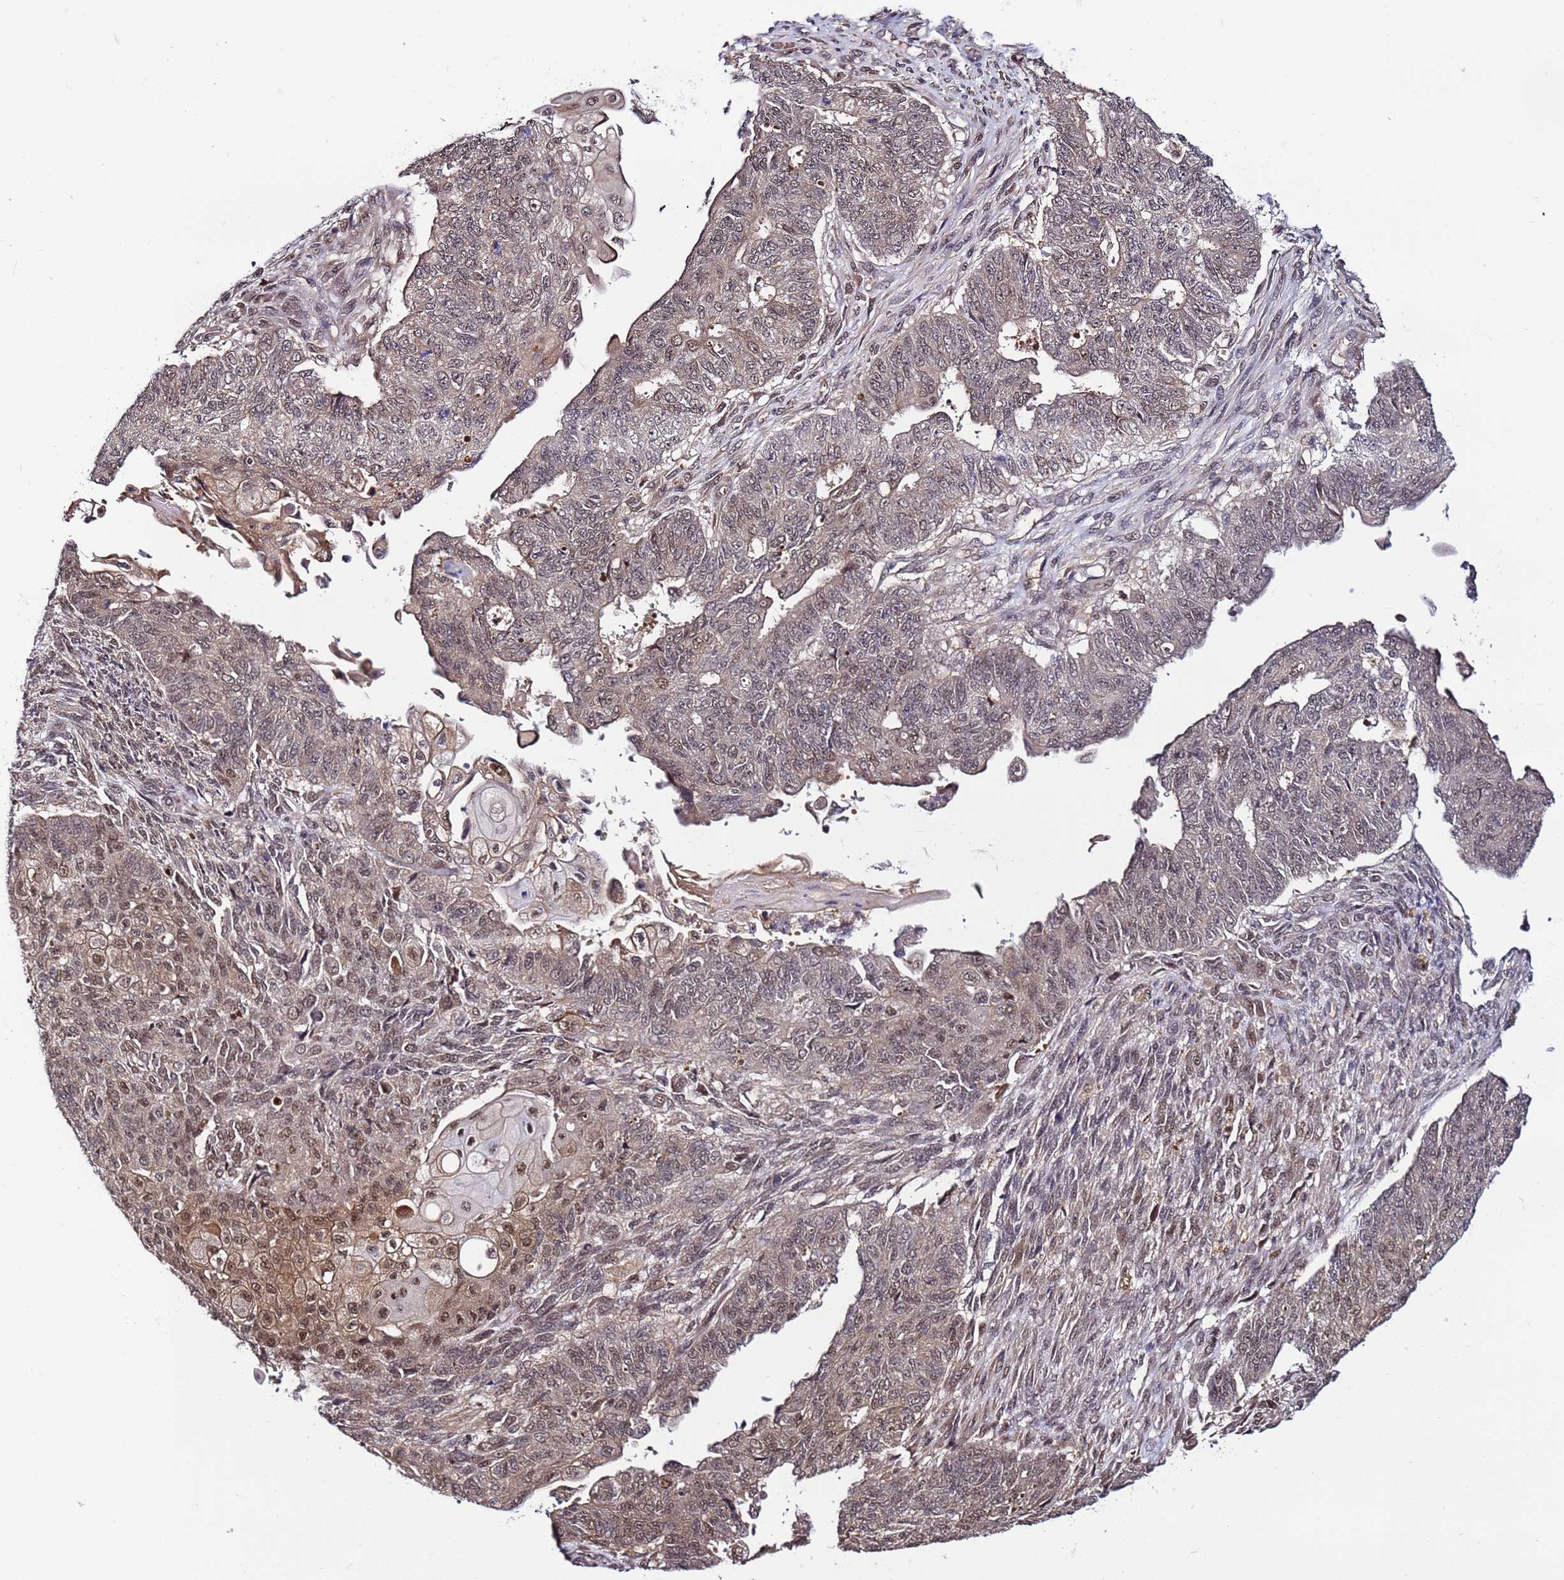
{"staining": {"intensity": "weak", "quantity": ">75%", "location": "cytoplasmic/membranous,nuclear"}, "tissue": "endometrial cancer", "cell_type": "Tumor cells", "image_type": "cancer", "snomed": [{"axis": "morphology", "description": "Adenocarcinoma, NOS"}, {"axis": "topography", "description": "Endometrium"}], "caption": "Endometrial cancer was stained to show a protein in brown. There is low levels of weak cytoplasmic/membranous and nuclear positivity in about >75% of tumor cells.", "gene": "GEN1", "patient": {"sex": "female", "age": 32}}